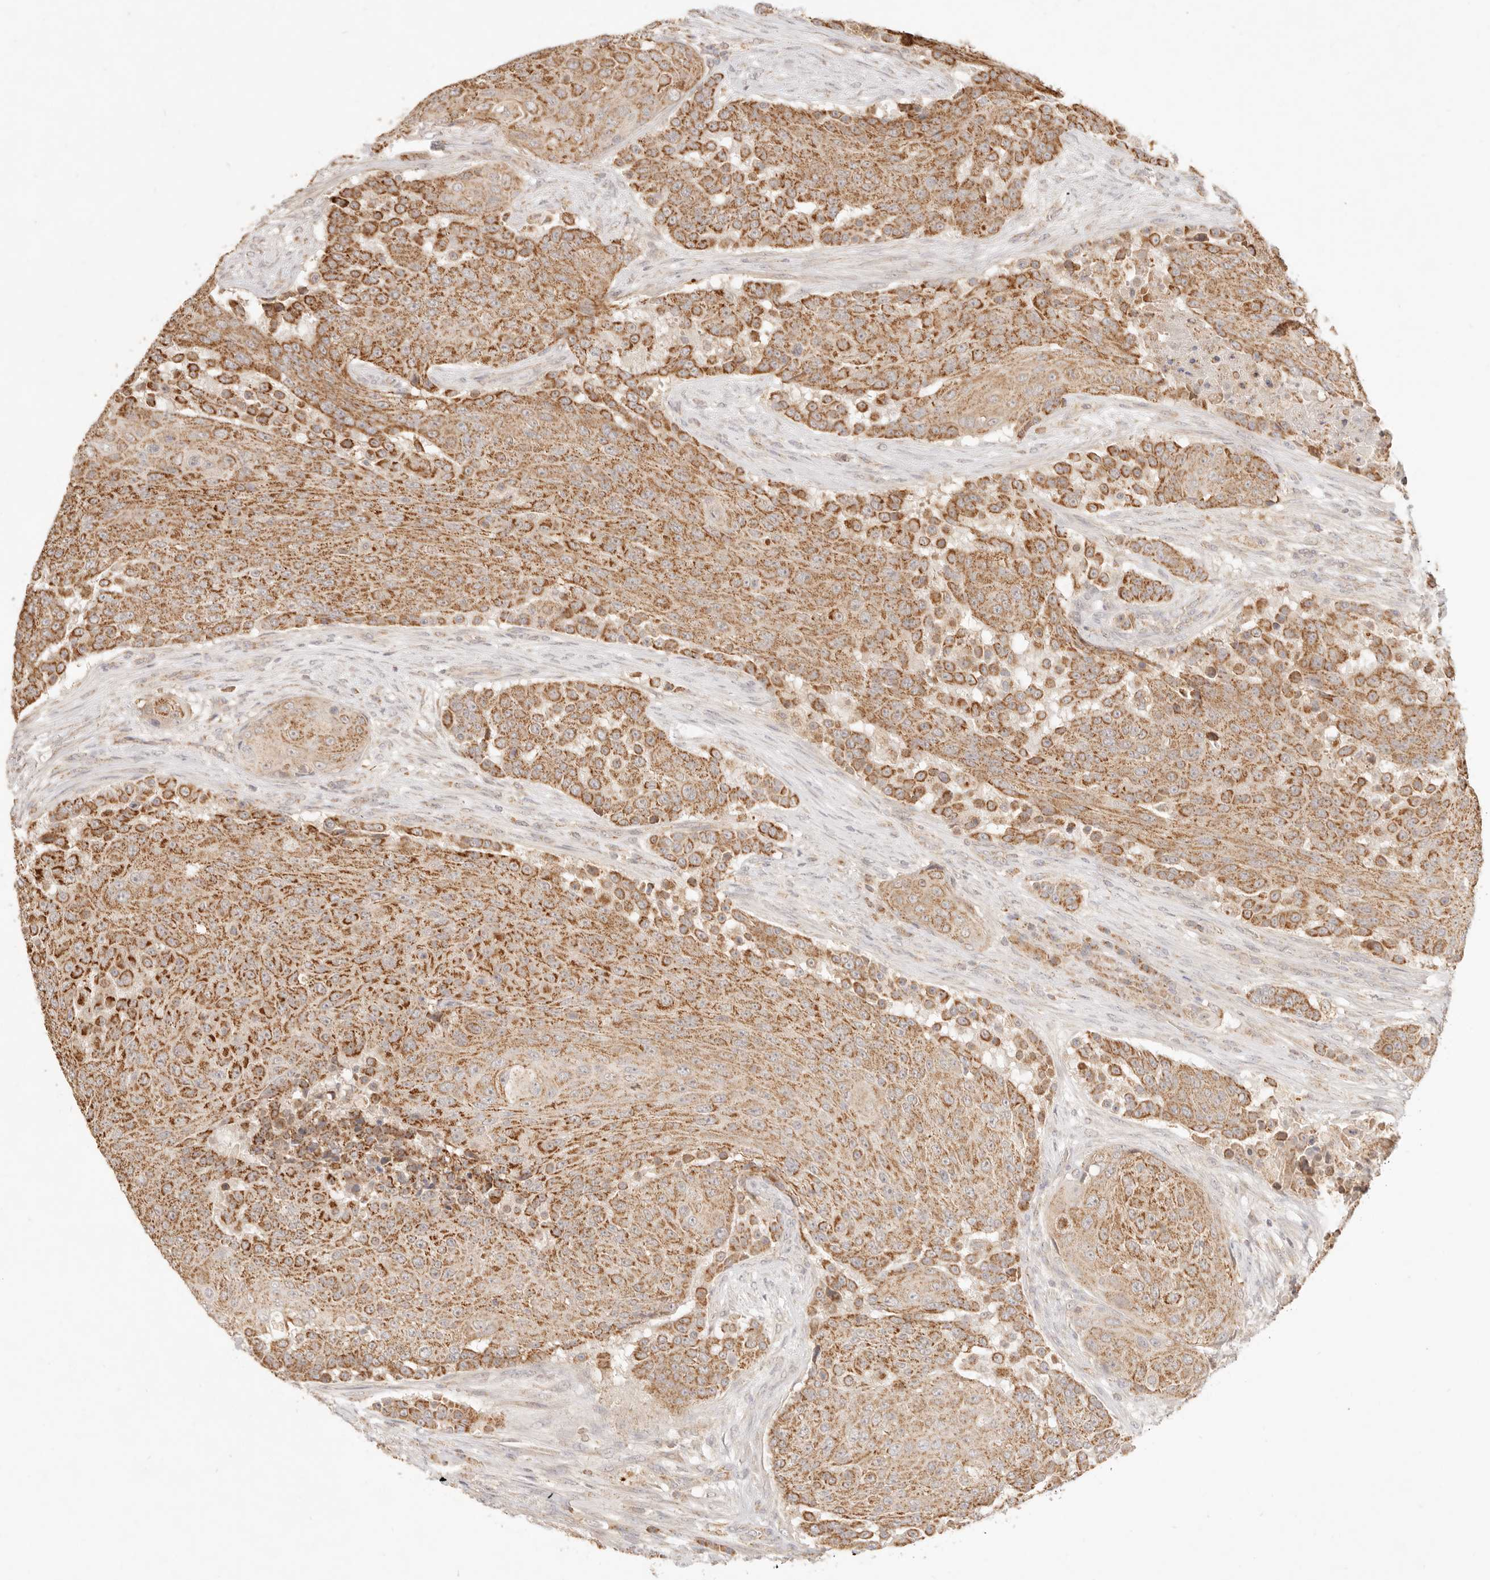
{"staining": {"intensity": "moderate", "quantity": ">75%", "location": "cytoplasmic/membranous"}, "tissue": "urothelial cancer", "cell_type": "Tumor cells", "image_type": "cancer", "snomed": [{"axis": "morphology", "description": "Urothelial carcinoma, High grade"}, {"axis": "topography", "description": "Urinary bladder"}], "caption": "High-magnification brightfield microscopy of urothelial cancer stained with DAB (brown) and counterstained with hematoxylin (blue). tumor cells exhibit moderate cytoplasmic/membranous staining is appreciated in approximately>75% of cells.", "gene": "CPLANE2", "patient": {"sex": "female", "age": 63}}